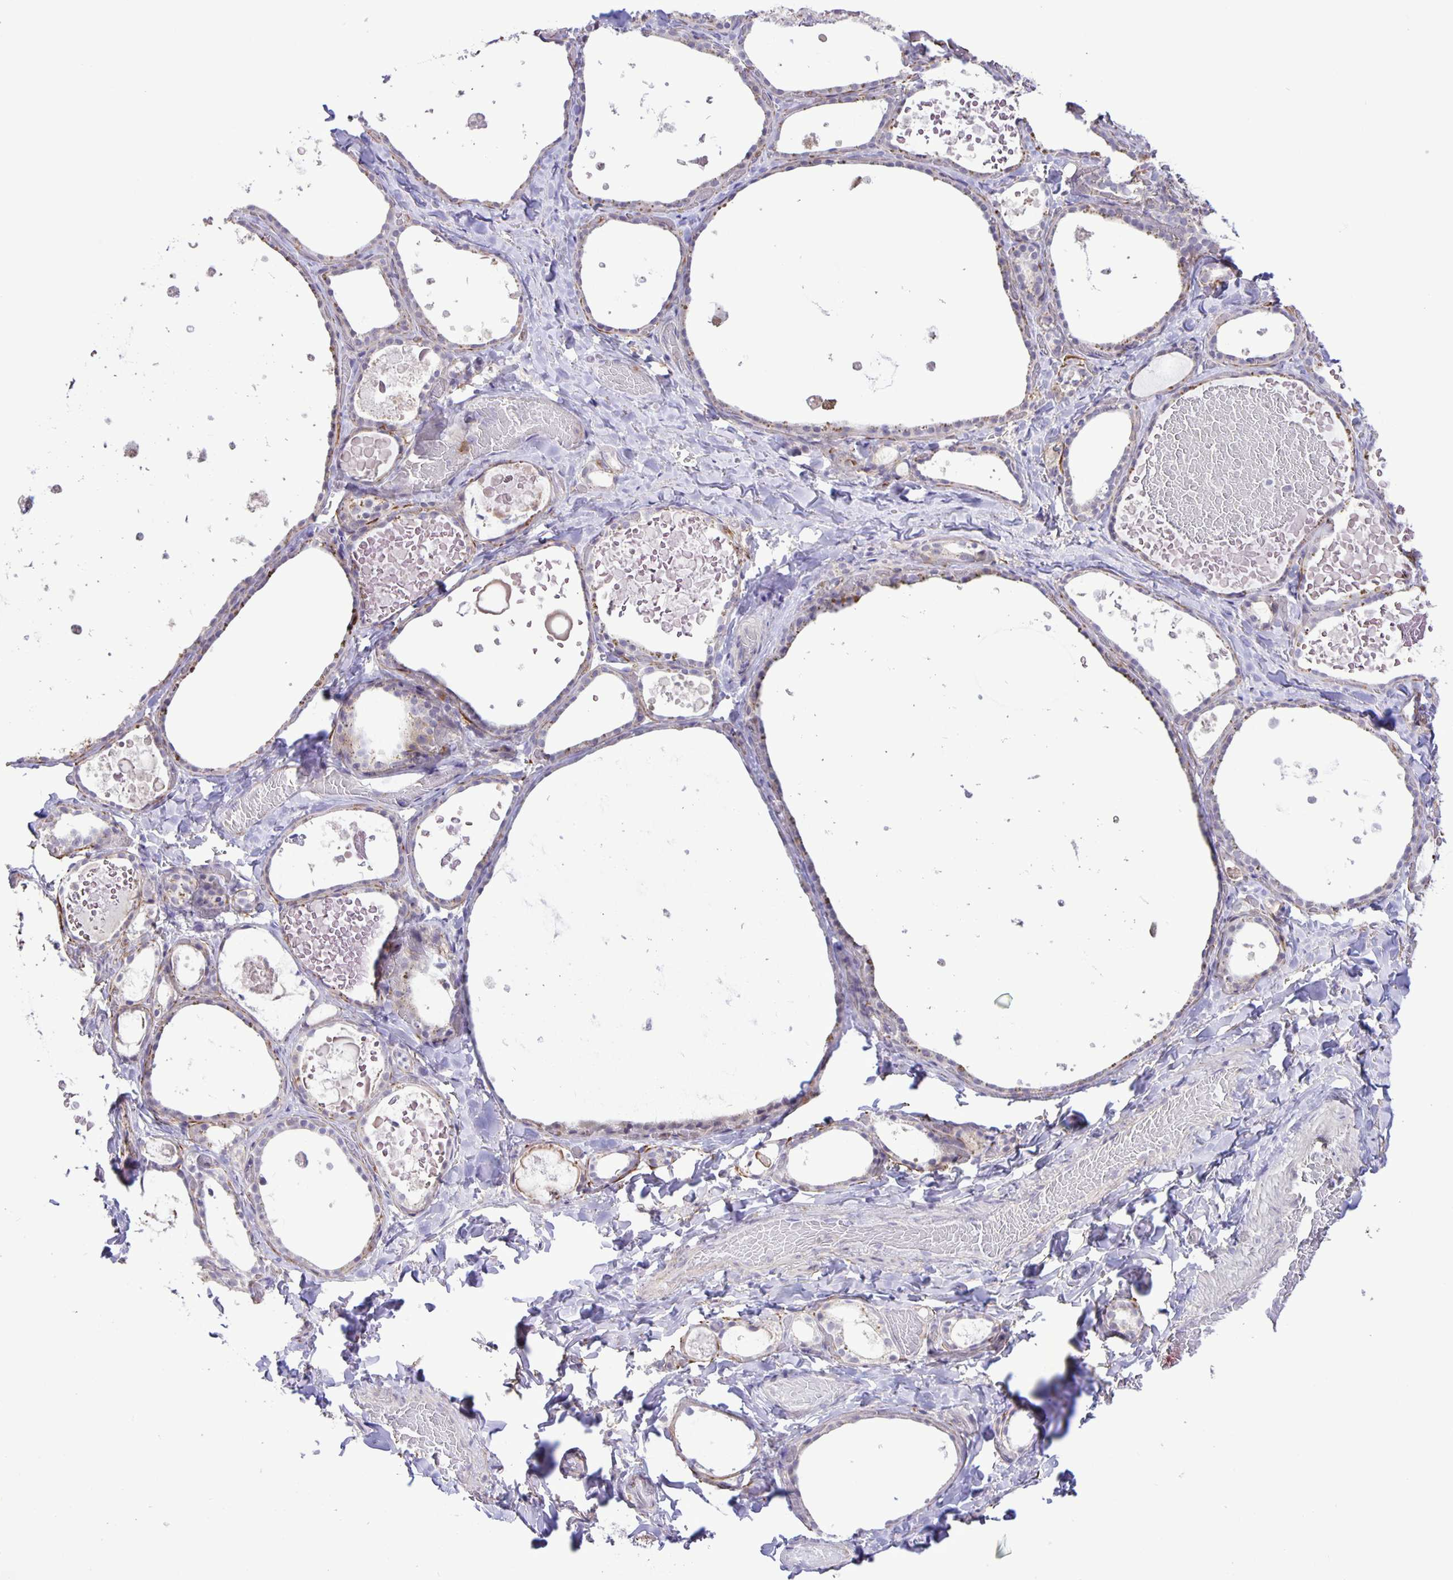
{"staining": {"intensity": "negative", "quantity": "none", "location": "none"}, "tissue": "thyroid gland", "cell_type": "Glandular cells", "image_type": "normal", "snomed": [{"axis": "morphology", "description": "Normal tissue, NOS"}, {"axis": "topography", "description": "Thyroid gland"}], "caption": "Glandular cells show no significant protein positivity in unremarkable thyroid gland.", "gene": "ADCK1", "patient": {"sex": "female", "age": 56}}